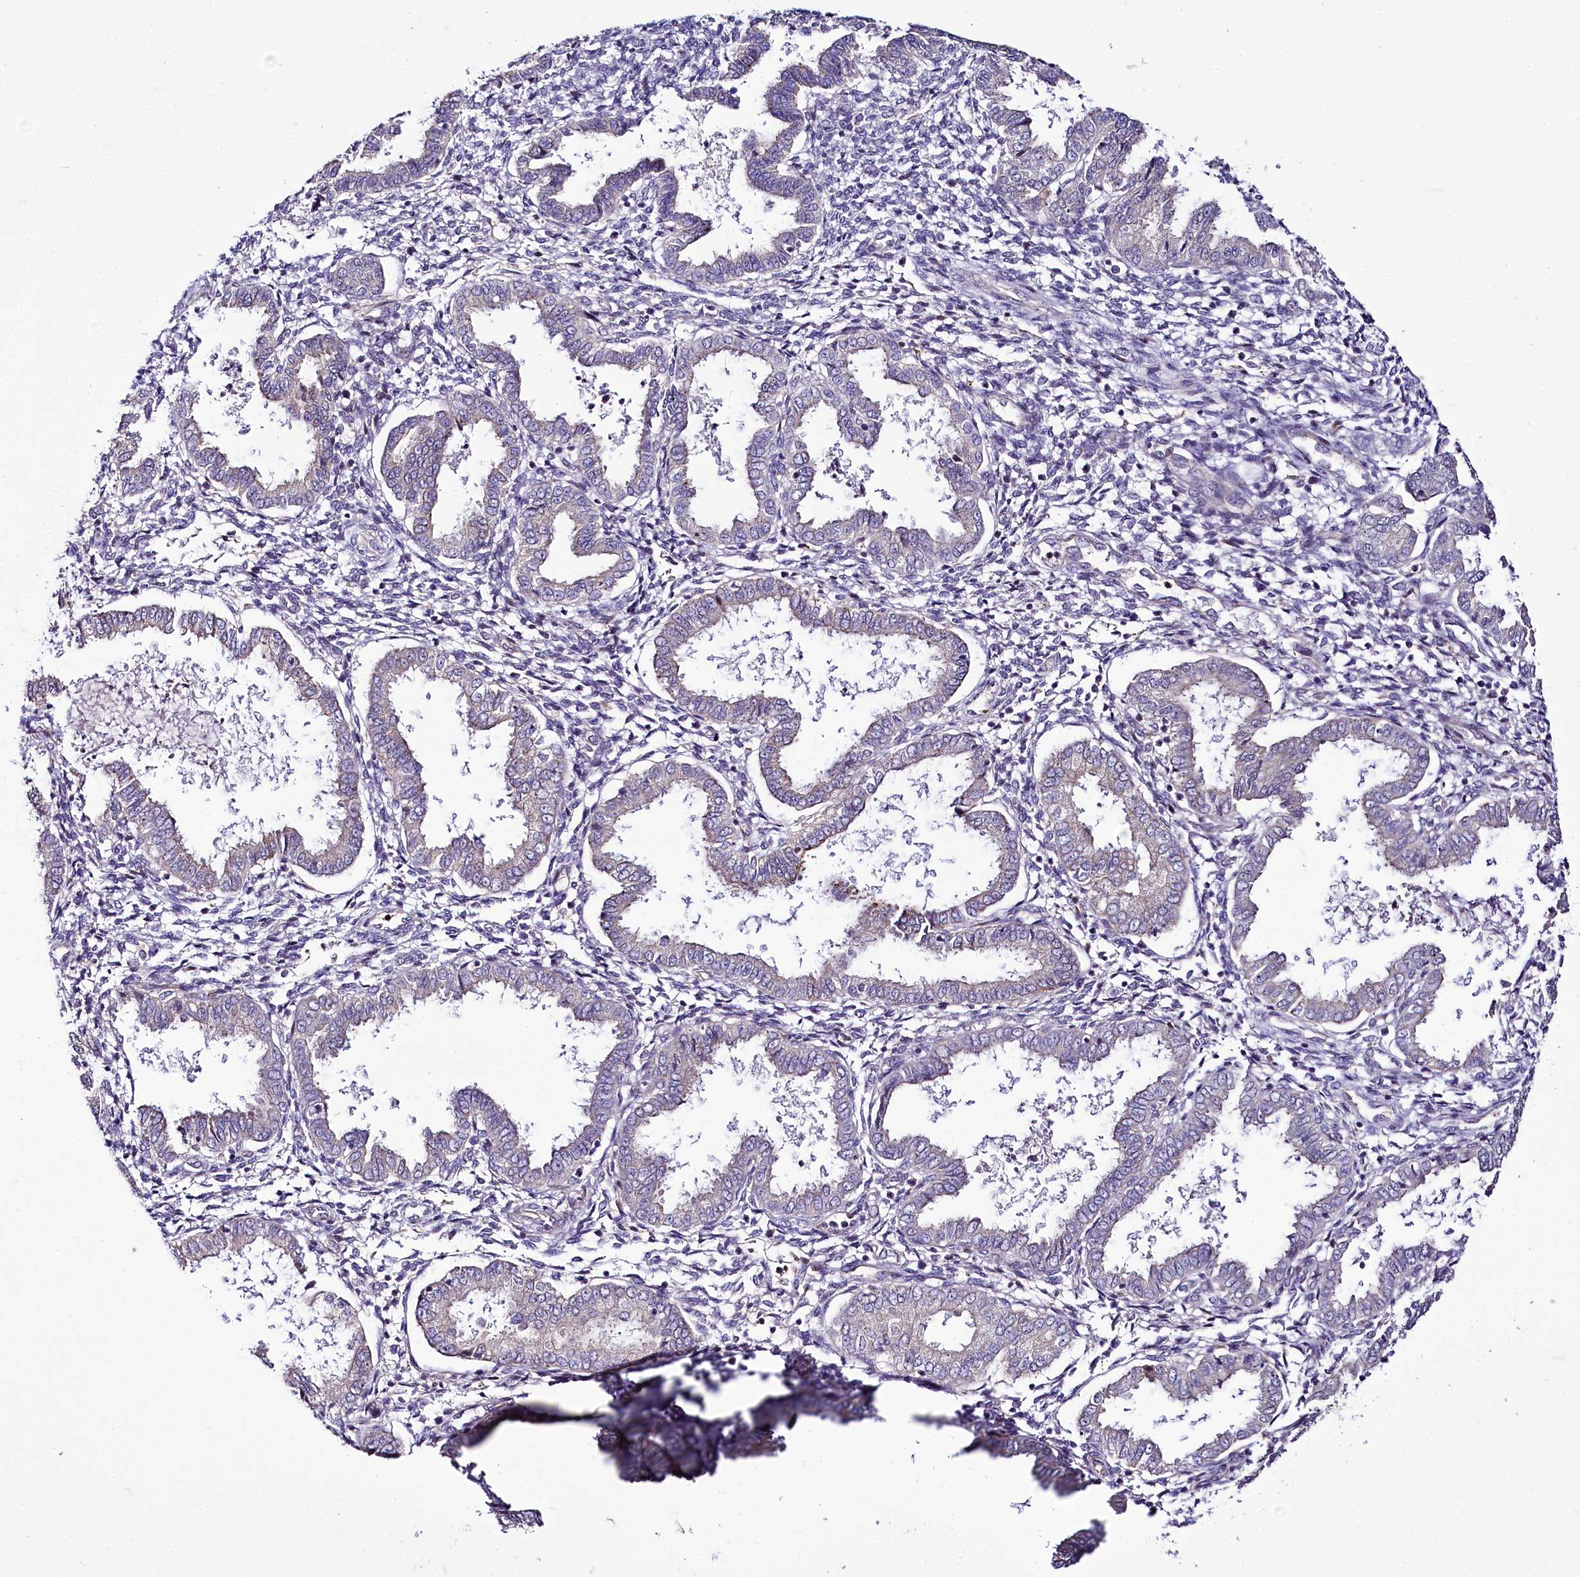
{"staining": {"intensity": "negative", "quantity": "none", "location": "none"}, "tissue": "endometrium", "cell_type": "Cells in endometrial stroma", "image_type": "normal", "snomed": [{"axis": "morphology", "description": "Normal tissue, NOS"}, {"axis": "topography", "description": "Endometrium"}], "caption": "Cells in endometrial stroma are negative for protein expression in normal human endometrium. (Stains: DAB (3,3'-diaminobenzidine) immunohistochemistry with hematoxylin counter stain, Microscopy: brightfield microscopy at high magnification).", "gene": "ZC3H12C", "patient": {"sex": "female", "age": 33}}